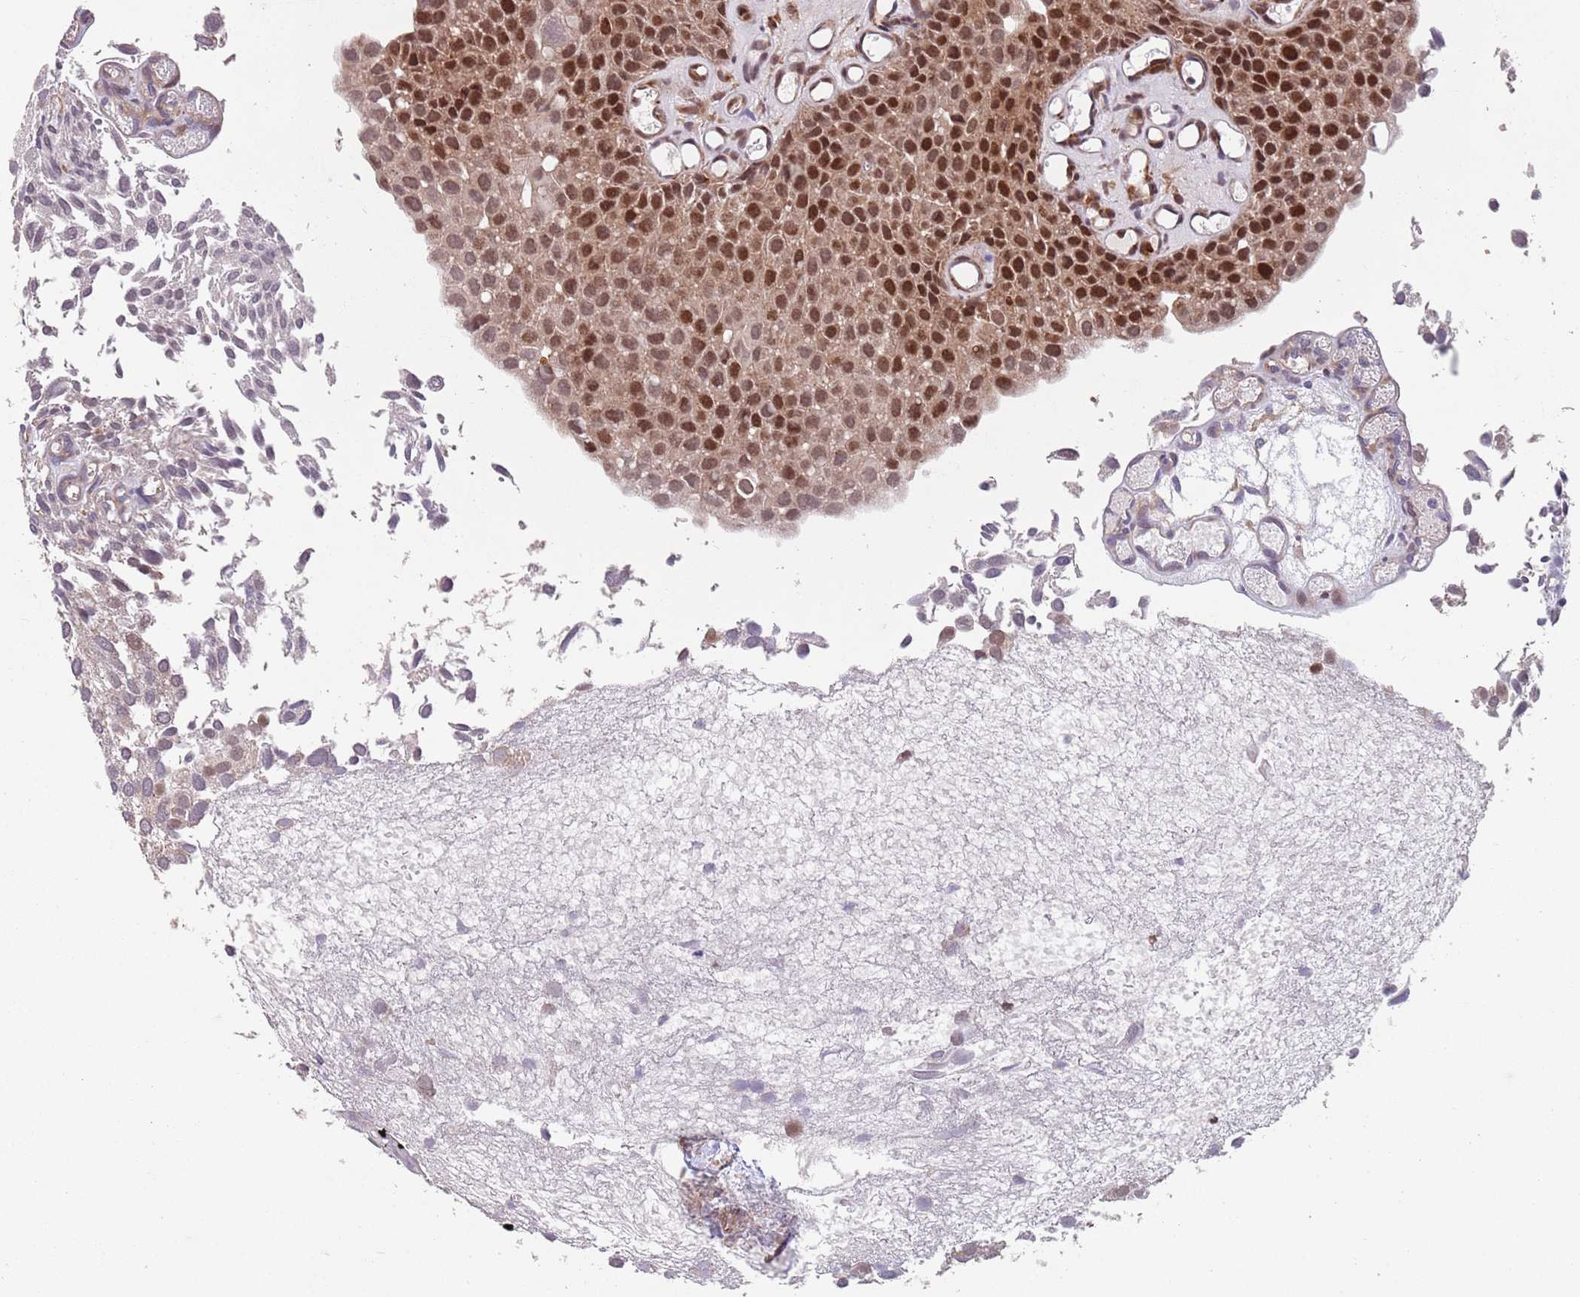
{"staining": {"intensity": "strong", "quantity": ">75%", "location": "nuclear"}, "tissue": "urothelial cancer", "cell_type": "Tumor cells", "image_type": "cancer", "snomed": [{"axis": "morphology", "description": "Urothelial carcinoma, Low grade"}, {"axis": "topography", "description": "Urinary bladder"}], "caption": "IHC image of neoplastic tissue: human urothelial cancer stained using immunohistochemistry reveals high levels of strong protein expression localized specifically in the nuclear of tumor cells, appearing as a nuclear brown color.", "gene": "CHD9", "patient": {"sex": "male", "age": 88}}